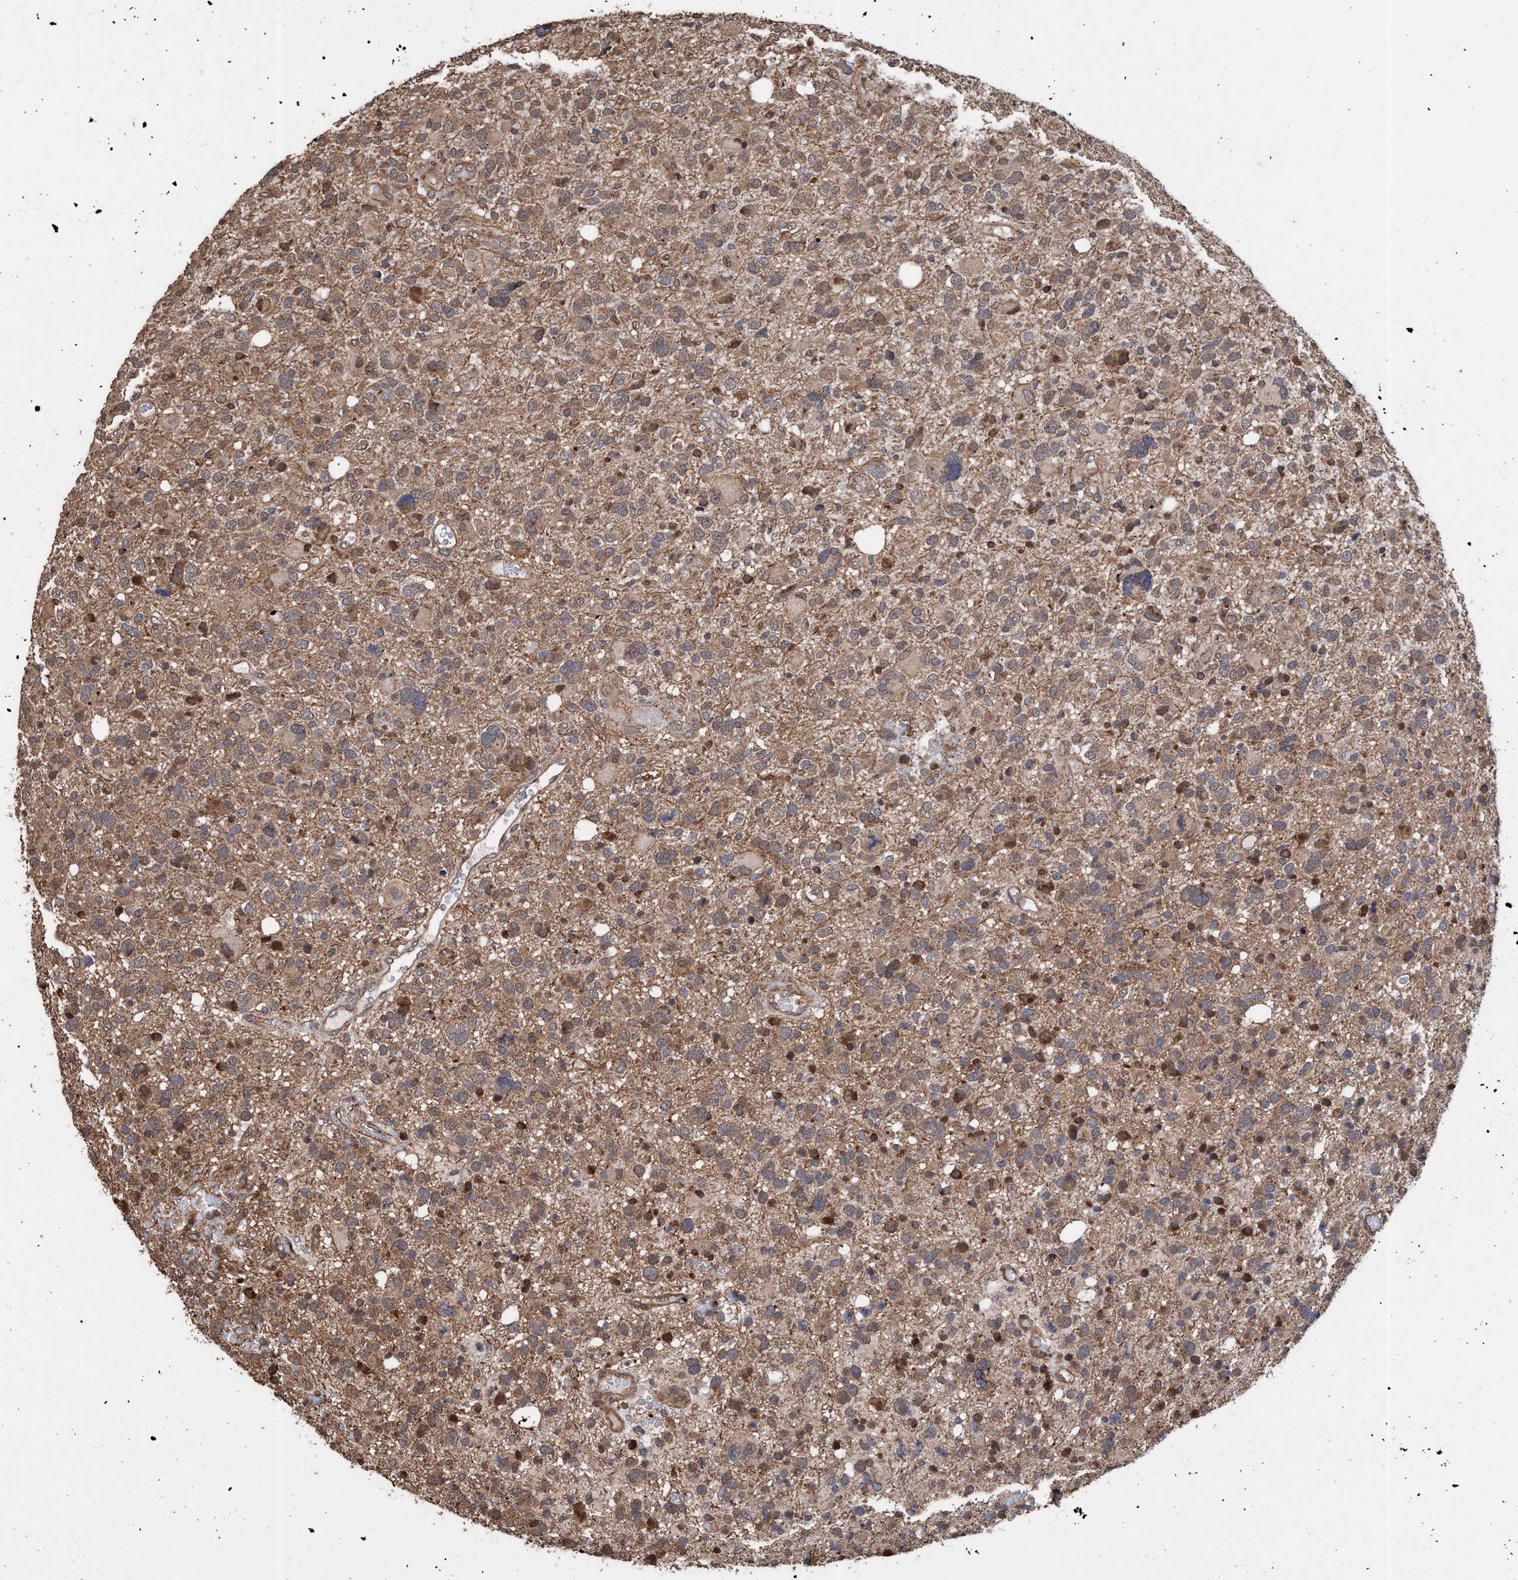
{"staining": {"intensity": "weak", "quantity": ">75%", "location": "cytoplasmic/membranous,nuclear"}, "tissue": "glioma", "cell_type": "Tumor cells", "image_type": "cancer", "snomed": [{"axis": "morphology", "description": "Glioma, malignant, High grade"}, {"axis": "topography", "description": "Brain"}], "caption": "A histopathology image of glioma stained for a protein shows weak cytoplasmic/membranous and nuclear brown staining in tumor cells.", "gene": "TRPC7", "patient": {"sex": "male", "age": 48}}